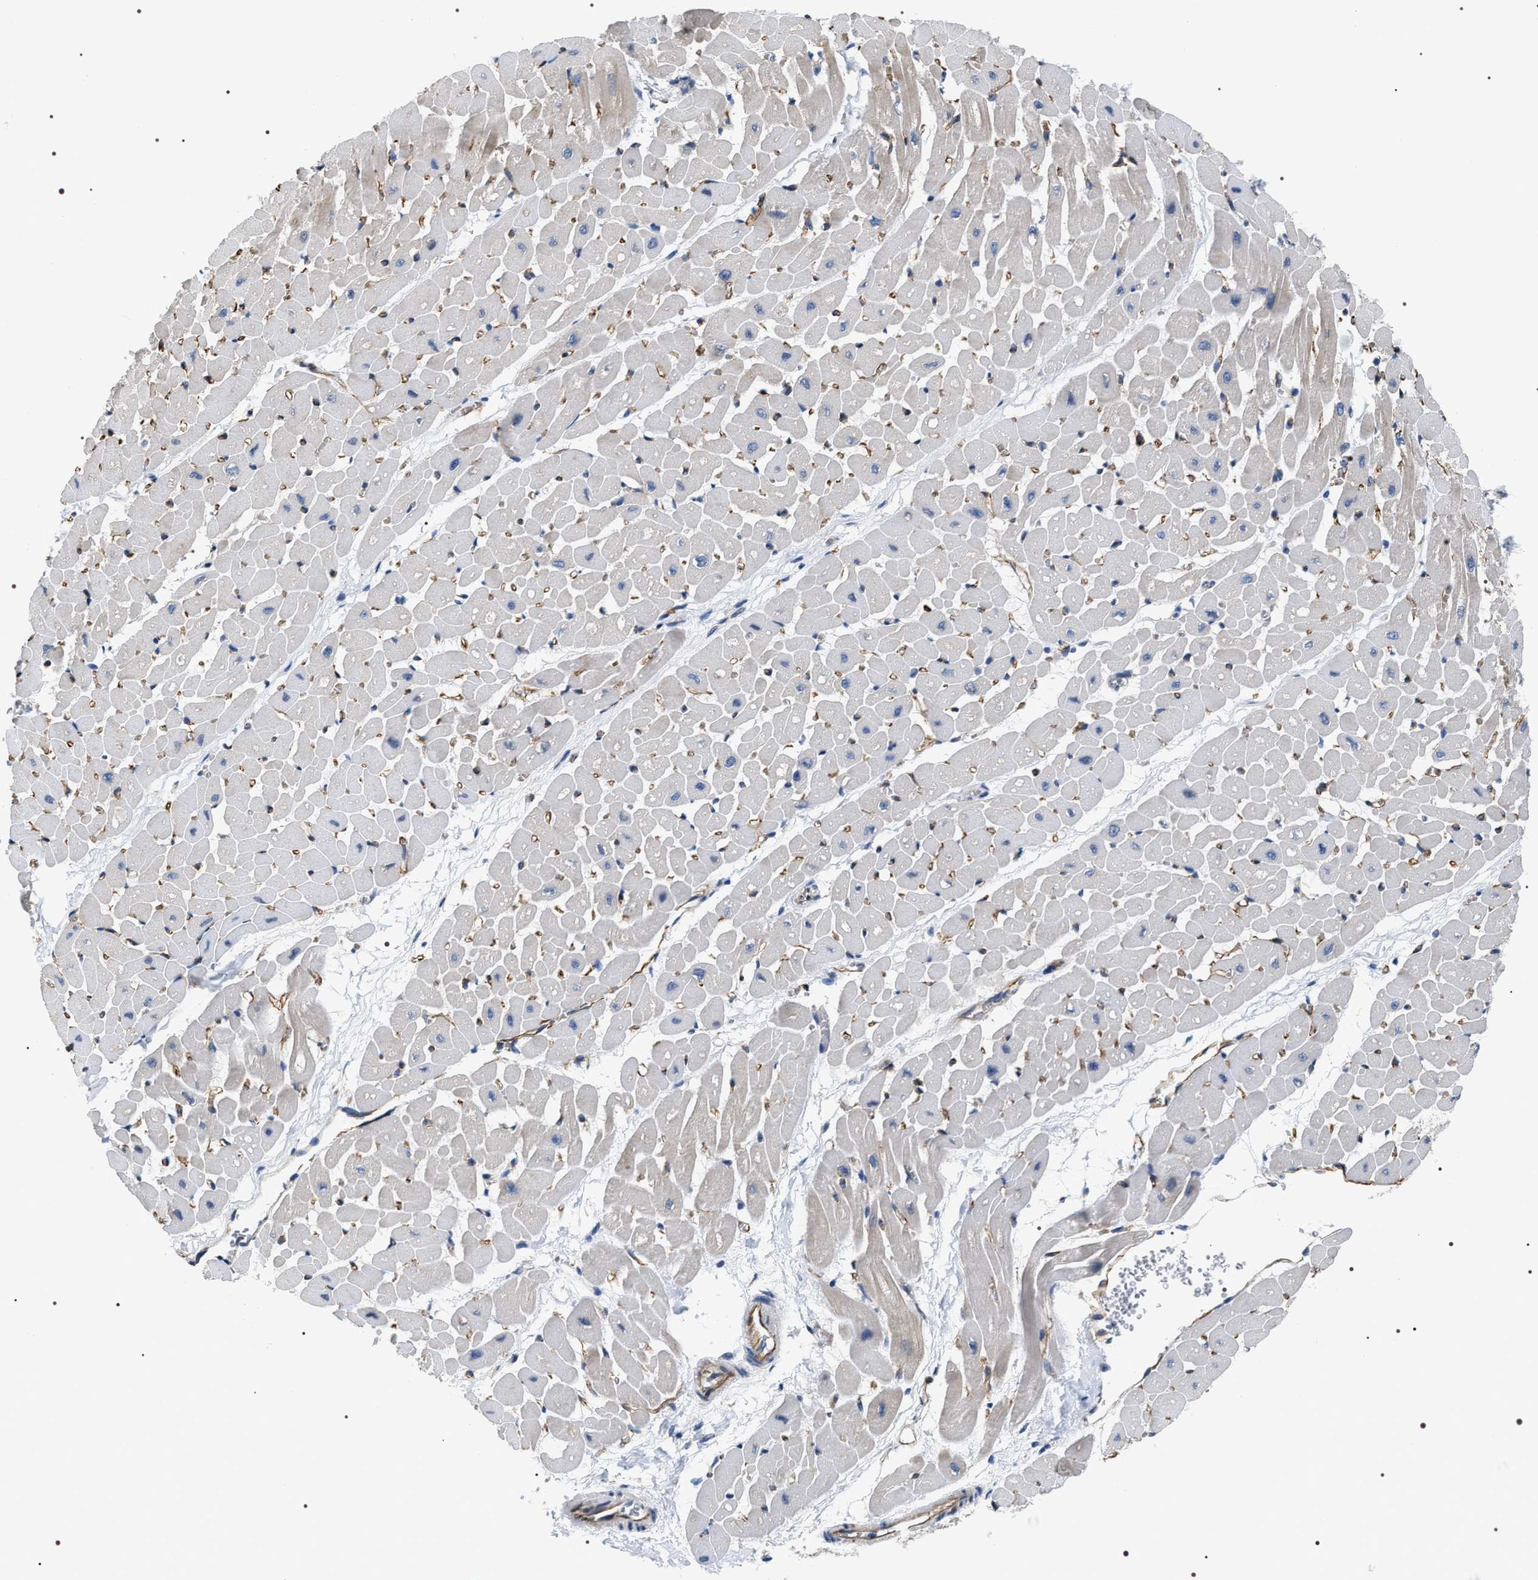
{"staining": {"intensity": "negative", "quantity": "none", "location": "none"}, "tissue": "heart muscle", "cell_type": "Cardiomyocytes", "image_type": "normal", "snomed": [{"axis": "morphology", "description": "Normal tissue, NOS"}, {"axis": "topography", "description": "Heart"}], "caption": "IHC micrograph of benign heart muscle: heart muscle stained with DAB (3,3'-diaminobenzidine) exhibits no significant protein staining in cardiomyocytes. Nuclei are stained in blue.", "gene": "PKD1L1", "patient": {"sex": "male", "age": 45}}